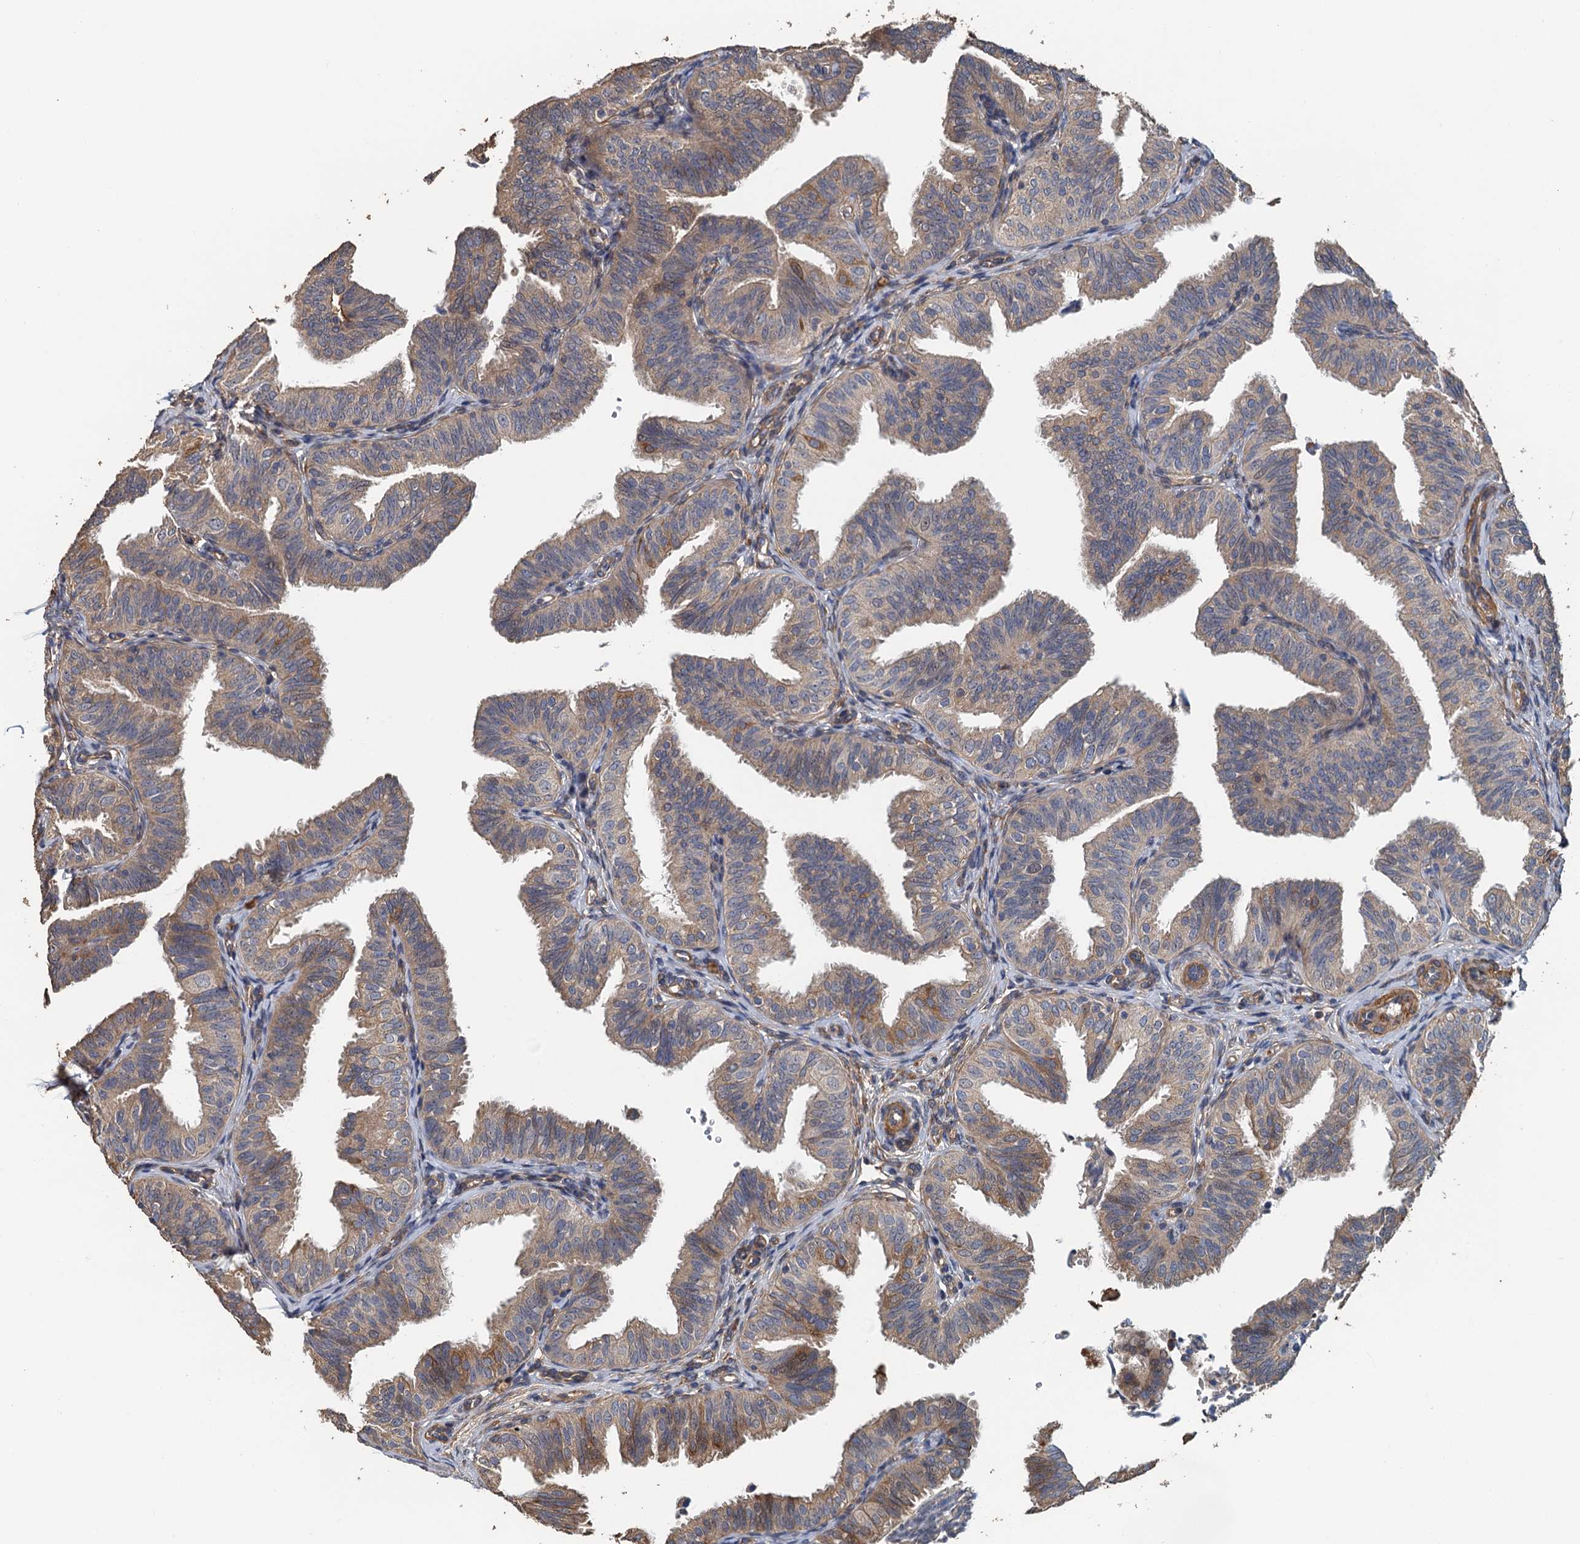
{"staining": {"intensity": "moderate", "quantity": ">75%", "location": "cytoplasmic/membranous"}, "tissue": "fallopian tube", "cell_type": "Glandular cells", "image_type": "normal", "snomed": [{"axis": "morphology", "description": "Normal tissue, NOS"}, {"axis": "topography", "description": "Fallopian tube"}], "caption": "Immunohistochemical staining of benign human fallopian tube exhibits moderate cytoplasmic/membranous protein expression in approximately >75% of glandular cells.", "gene": "MEAK7", "patient": {"sex": "female", "age": 35}}